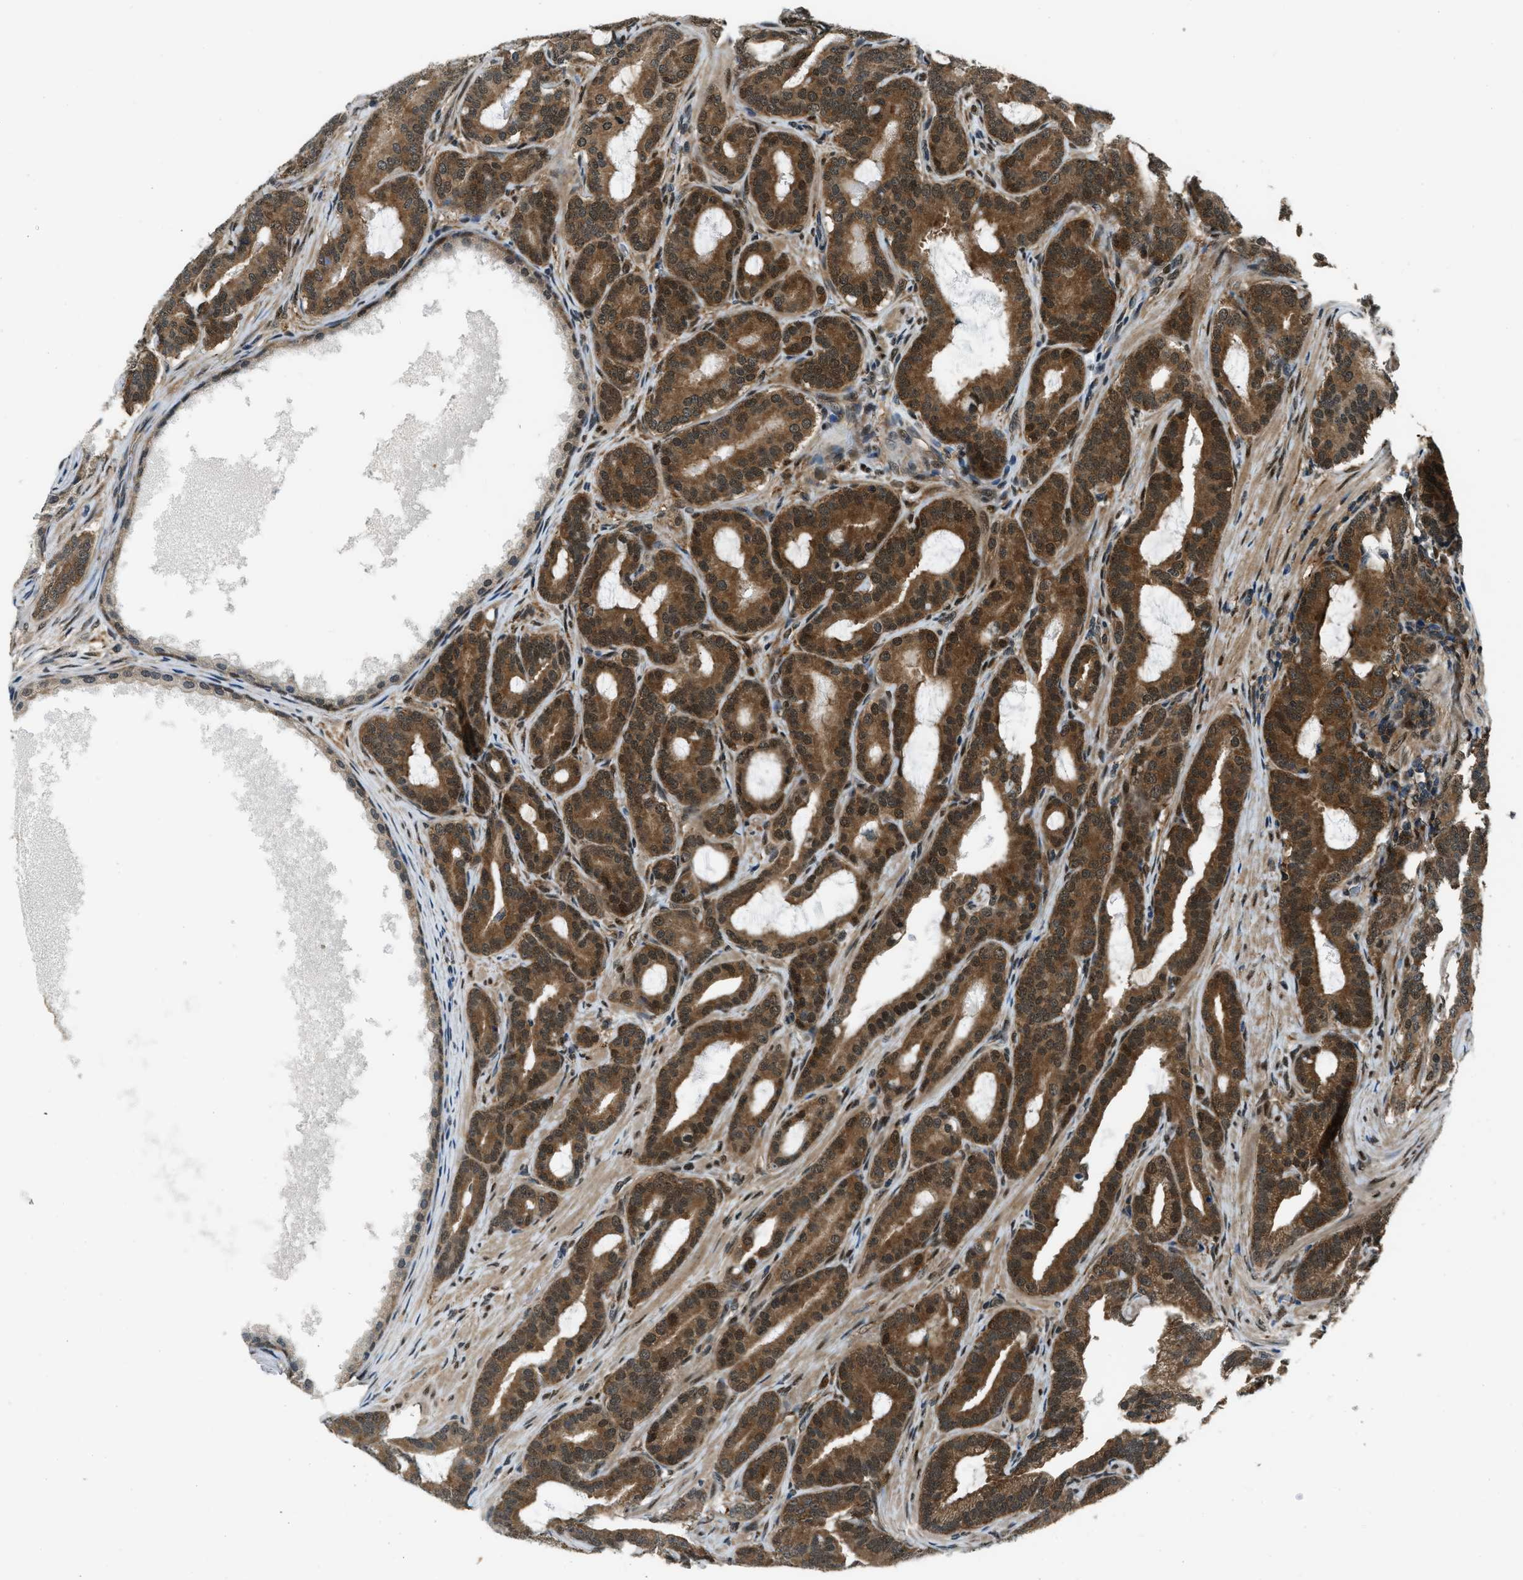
{"staining": {"intensity": "strong", "quantity": ">75%", "location": "cytoplasmic/membranous,nuclear"}, "tissue": "prostate cancer", "cell_type": "Tumor cells", "image_type": "cancer", "snomed": [{"axis": "morphology", "description": "Adenocarcinoma, High grade"}, {"axis": "topography", "description": "Prostate"}], "caption": "Strong cytoplasmic/membranous and nuclear staining is appreciated in about >75% of tumor cells in adenocarcinoma (high-grade) (prostate).", "gene": "NUDCD3", "patient": {"sex": "male", "age": 60}}